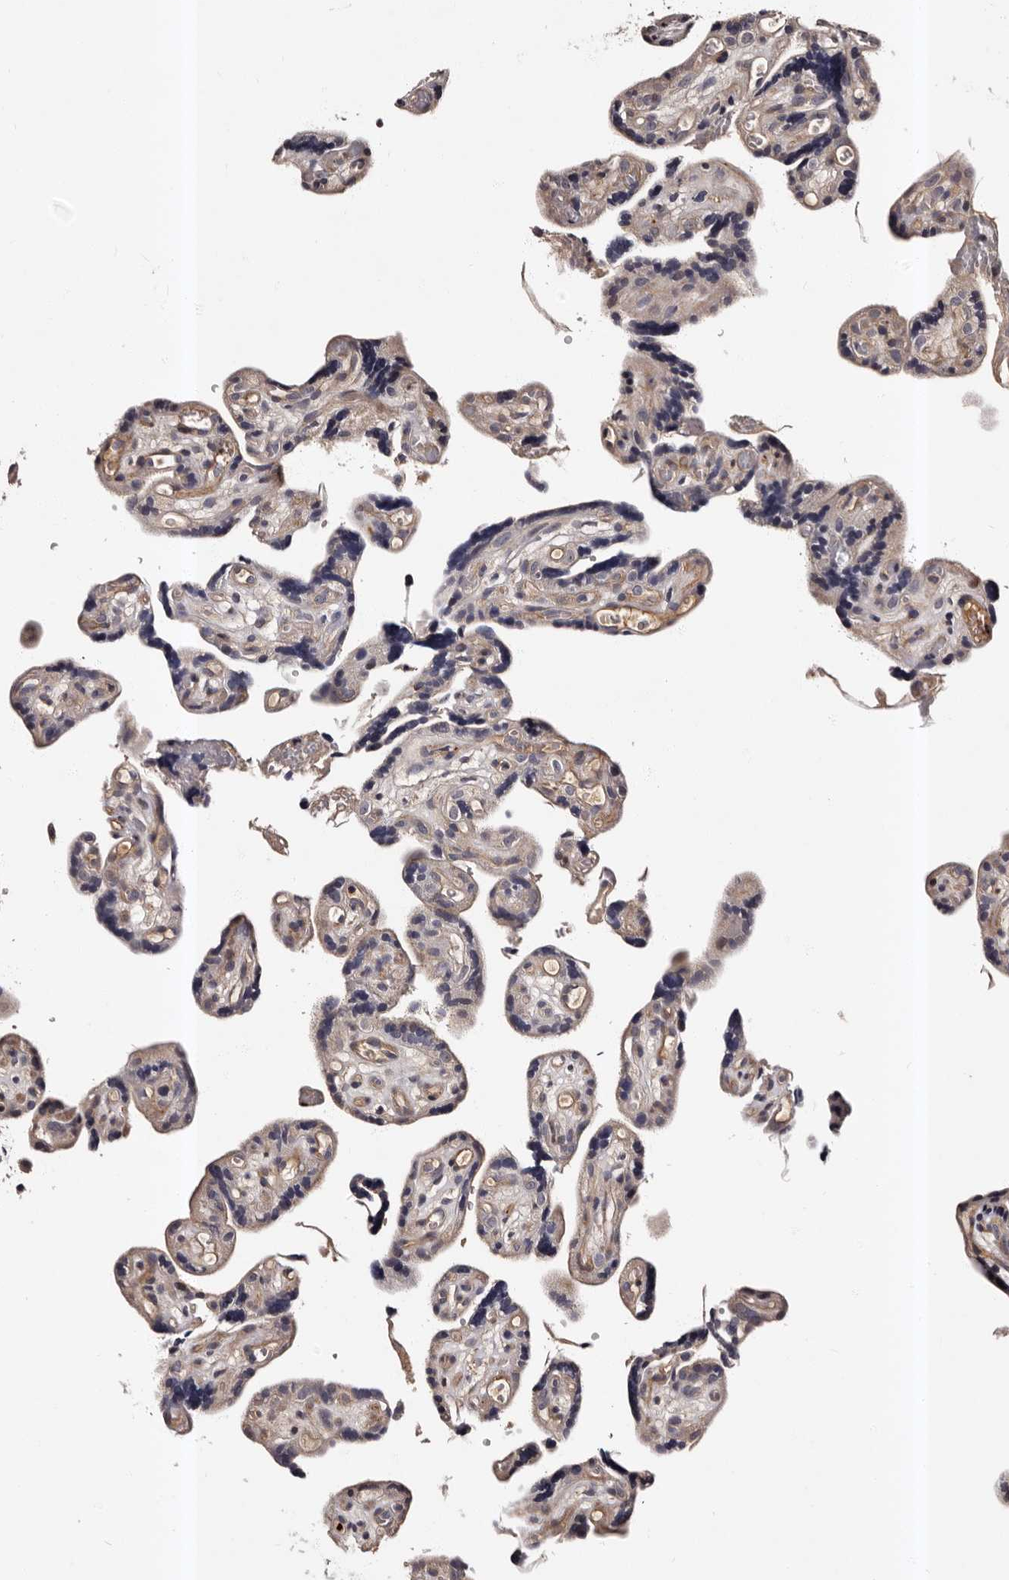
{"staining": {"intensity": "moderate", "quantity": "25%-75%", "location": "cytoplasmic/membranous"}, "tissue": "placenta", "cell_type": "Decidual cells", "image_type": "normal", "snomed": [{"axis": "morphology", "description": "Normal tissue, NOS"}, {"axis": "topography", "description": "Placenta"}], "caption": "DAB (3,3'-diaminobenzidine) immunohistochemical staining of unremarkable placenta displays moderate cytoplasmic/membranous protein positivity in about 25%-75% of decidual cells. The staining is performed using DAB brown chromogen to label protein expression. The nuclei are counter-stained blue using hematoxylin.", "gene": "ADCK5", "patient": {"sex": "female", "age": 30}}